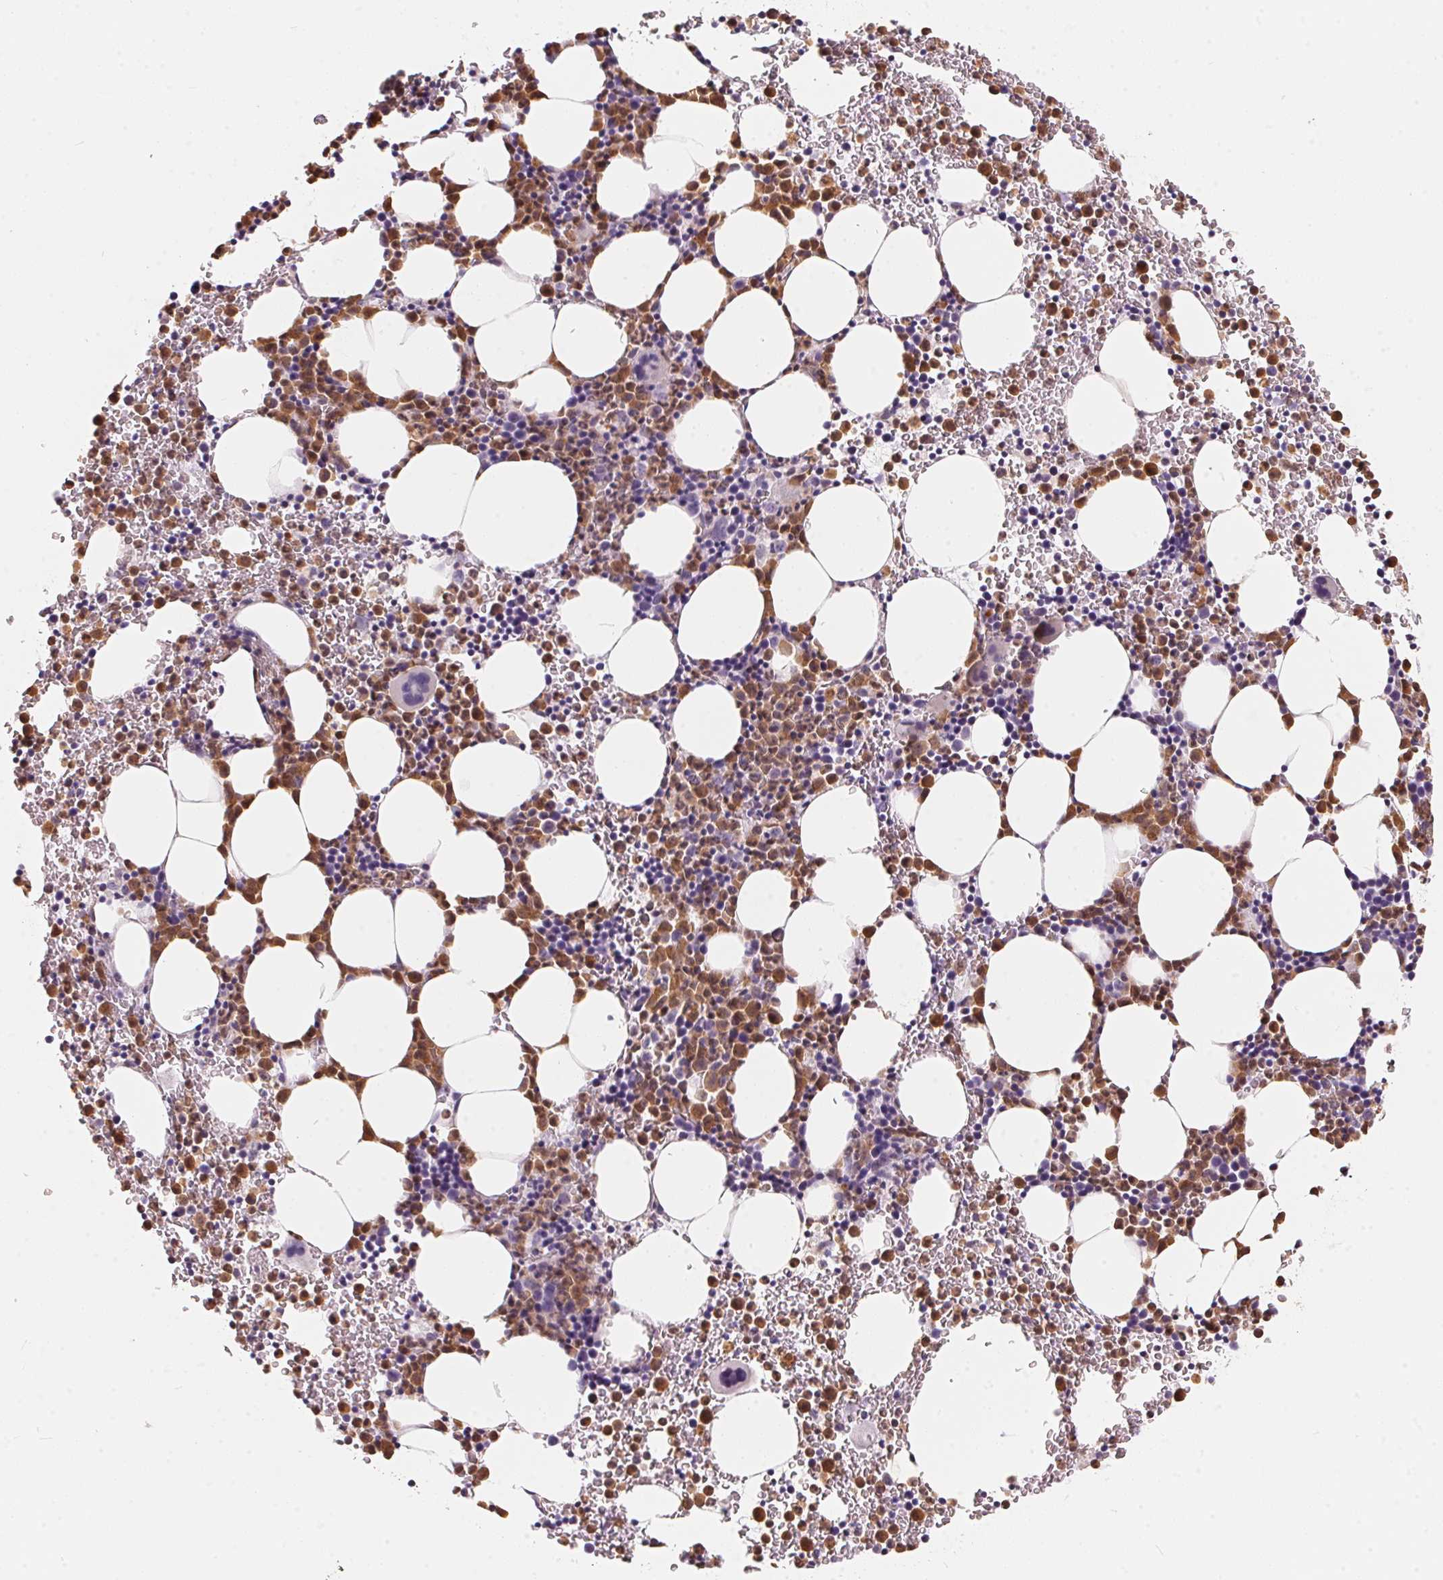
{"staining": {"intensity": "moderate", "quantity": "25%-75%", "location": "cytoplasmic/membranous"}, "tissue": "bone marrow", "cell_type": "Hematopoietic cells", "image_type": "normal", "snomed": [{"axis": "morphology", "description": "Normal tissue, NOS"}, {"axis": "topography", "description": "Bone marrow"}], "caption": "Moderate cytoplasmic/membranous expression for a protein is present in about 25%-75% of hematopoietic cells of unremarkable bone marrow using immunohistochemistry.", "gene": "SERPINB1", "patient": {"sex": "male", "age": 58}}